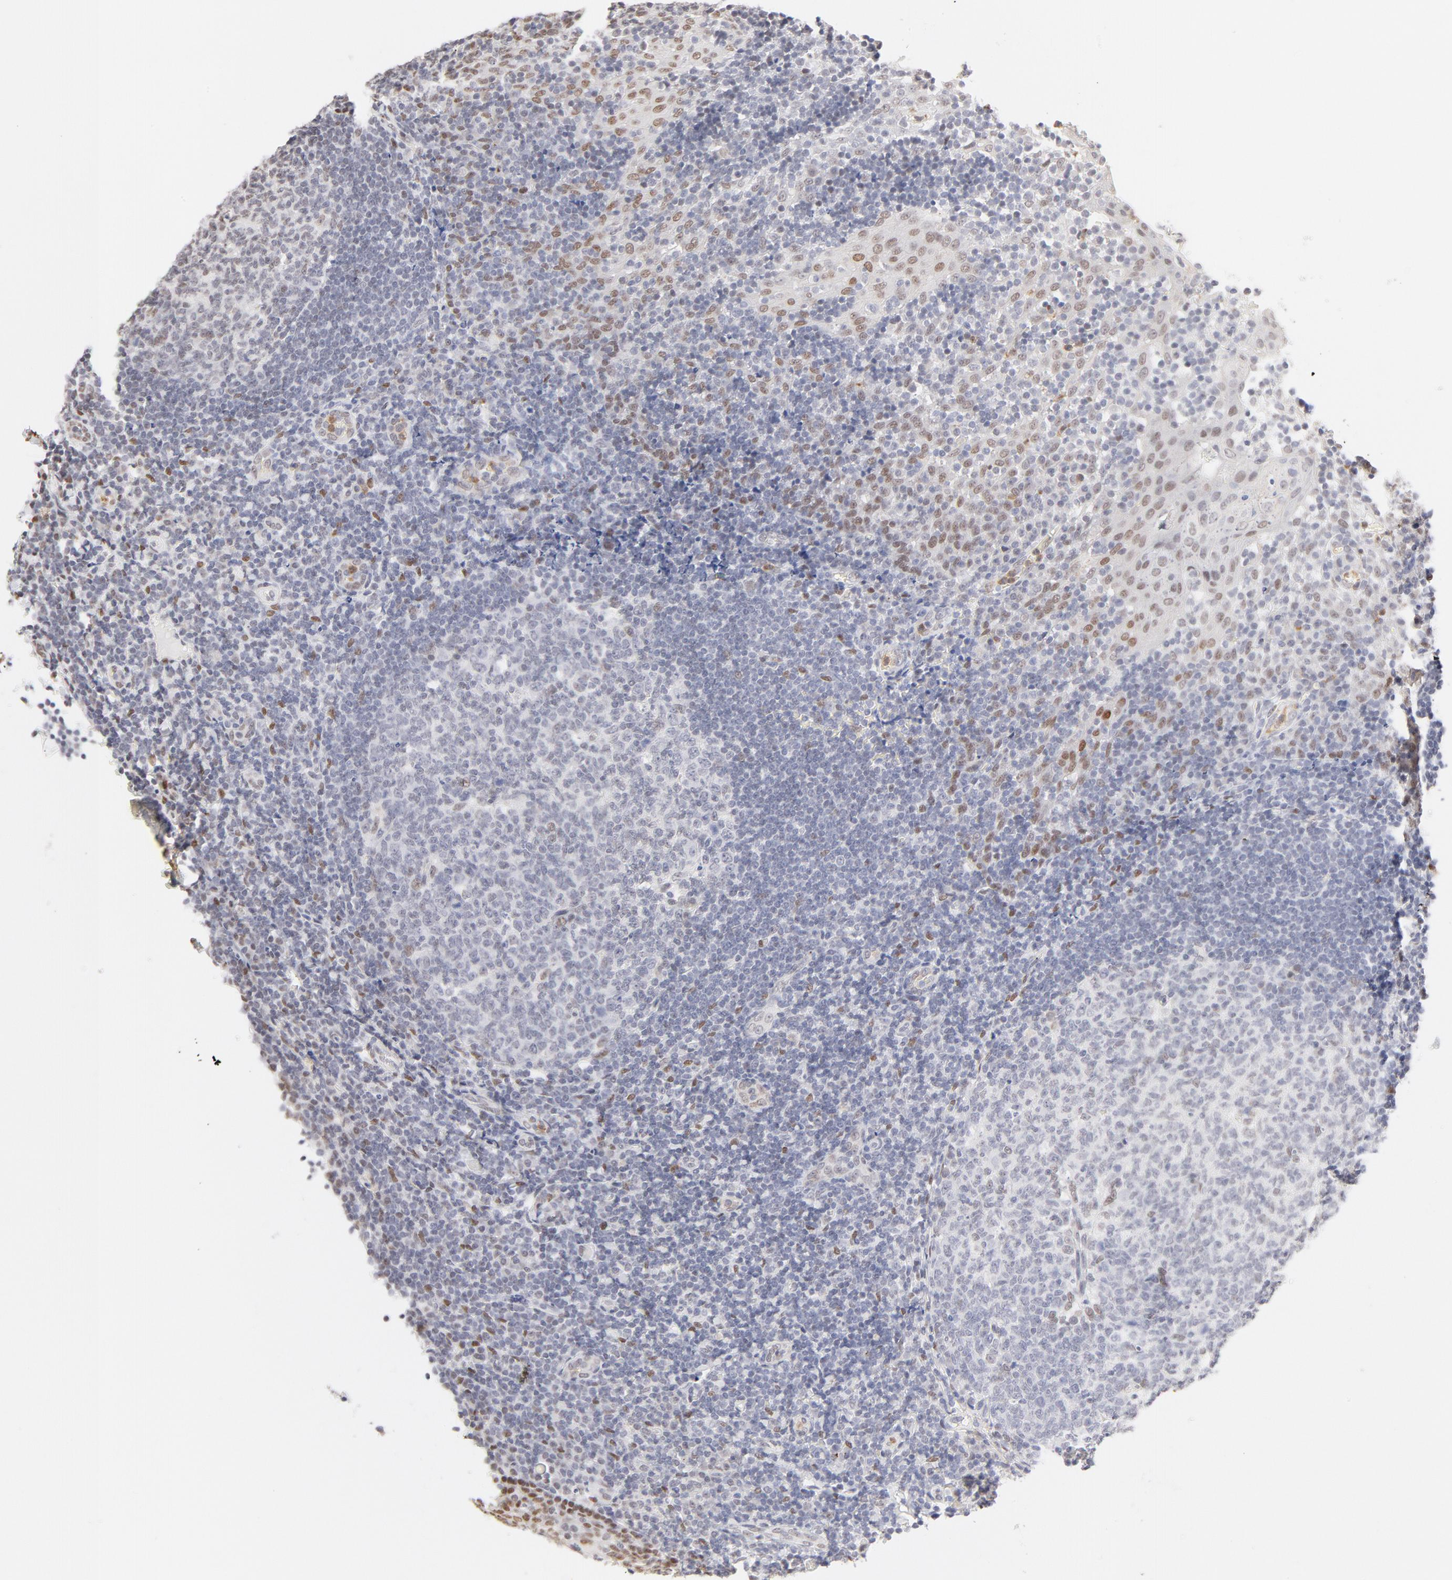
{"staining": {"intensity": "weak", "quantity": "<25%", "location": "nuclear"}, "tissue": "tonsil", "cell_type": "Germinal center cells", "image_type": "normal", "snomed": [{"axis": "morphology", "description": "Normal tissue, NOS"}, {"axis": "topography", "description": "Tonsil"}], "caption": "The histopathology image shows no staining of germinal center cells in unremarkable tonsil.", "gene": "PBX1", "patient": {"sex": "female", "age": 40}}